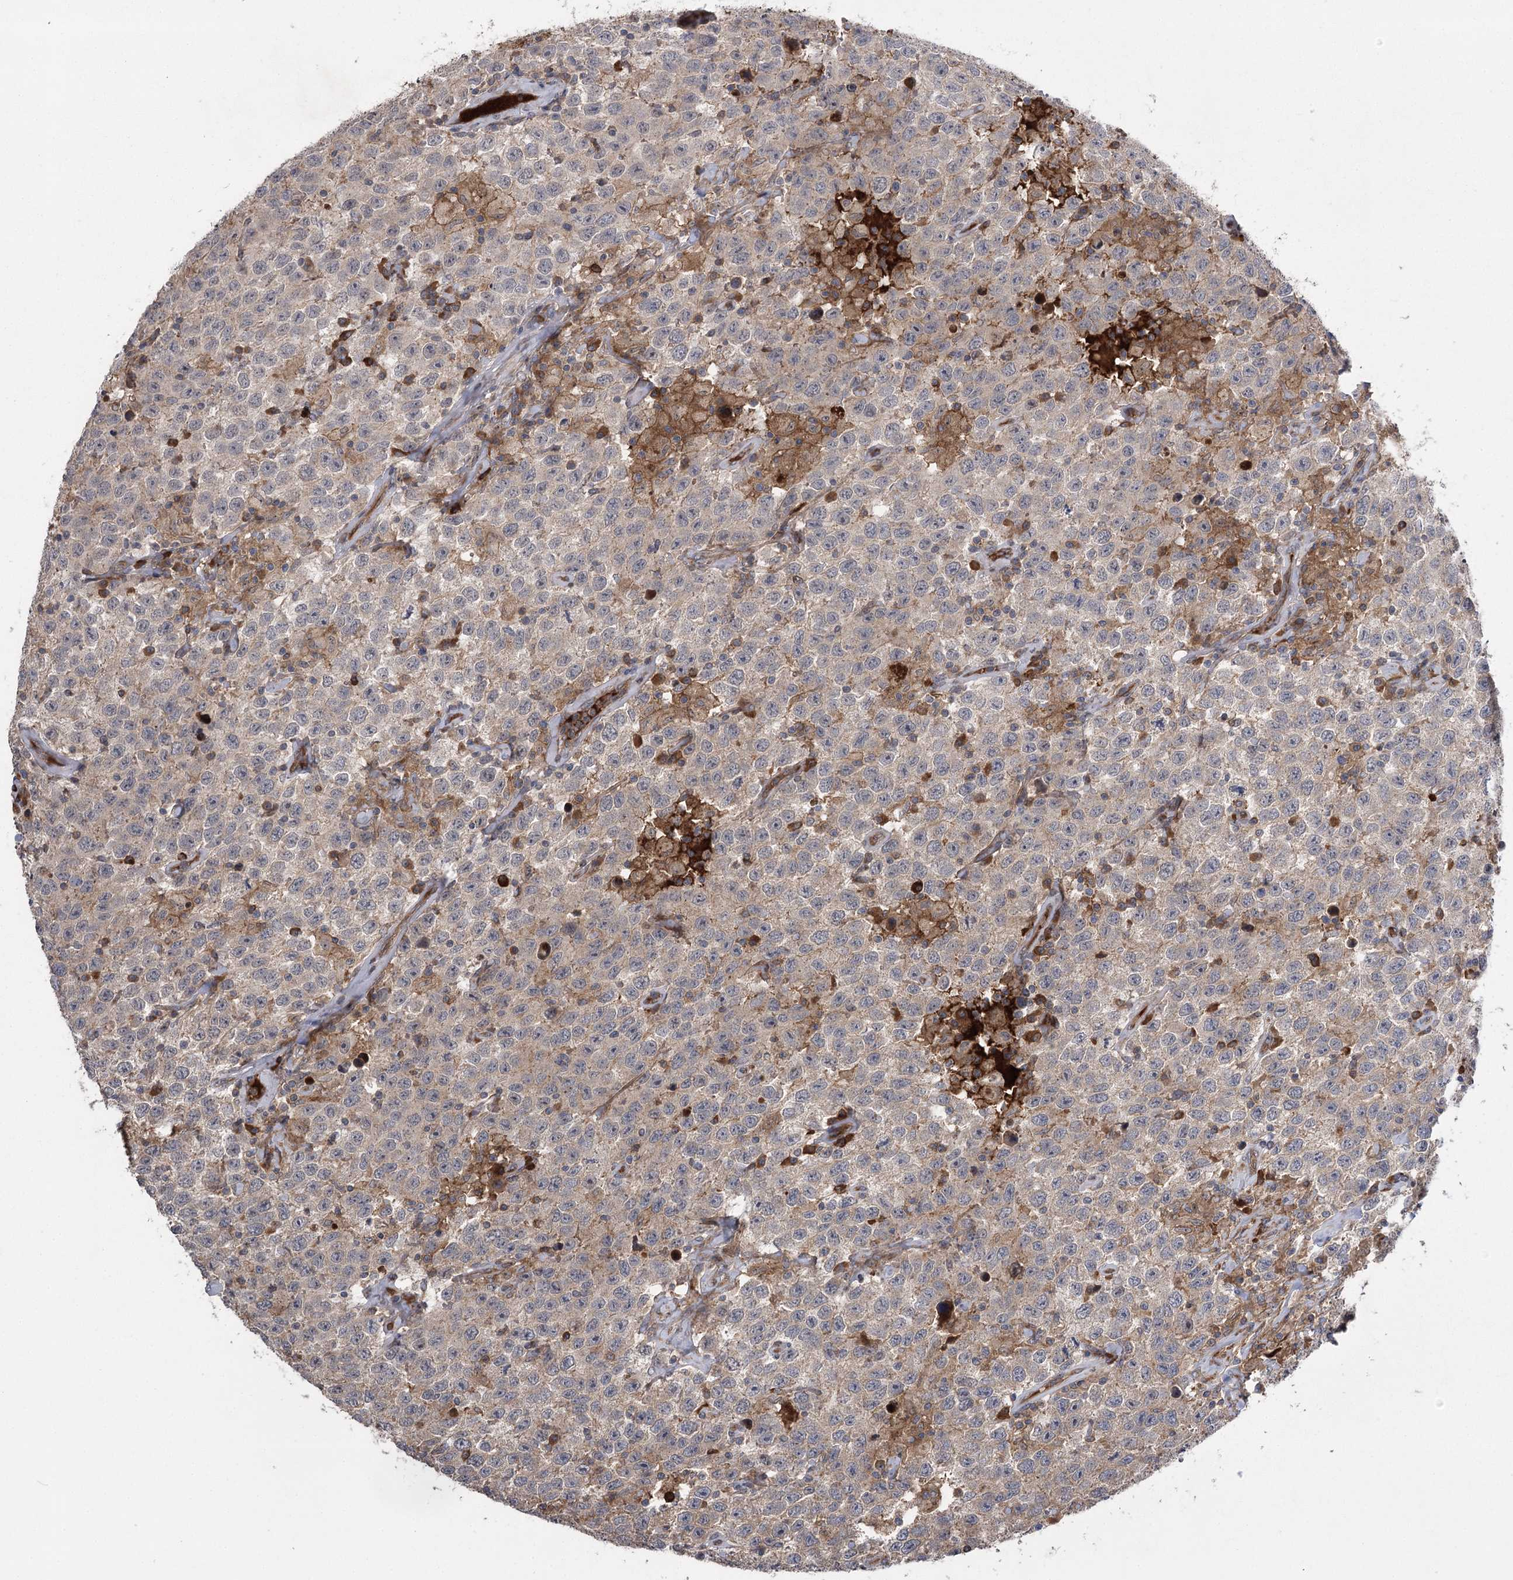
{"staining": {"intensity": "weak", "quantity": "25%-75%", "location": "cytoplasmic/membranous"}, "tissue": "testis cancer", "cell_type": "Tumor cells", "image_type": "cancer", "snomed": [{"axis": "morphology", "description": "Seminoma, NOS"}, {"axis": "topography", "description": "Testis"}], "caption": "Testis cancer (seminoma) stained for a protein displays weak cytoplasmic/membranous positivity in tumor cells. (IHC, brightfield microscopy, high magnification).", "gene": "KCNN2", "patient": {"sex": "male", "age": 41}}